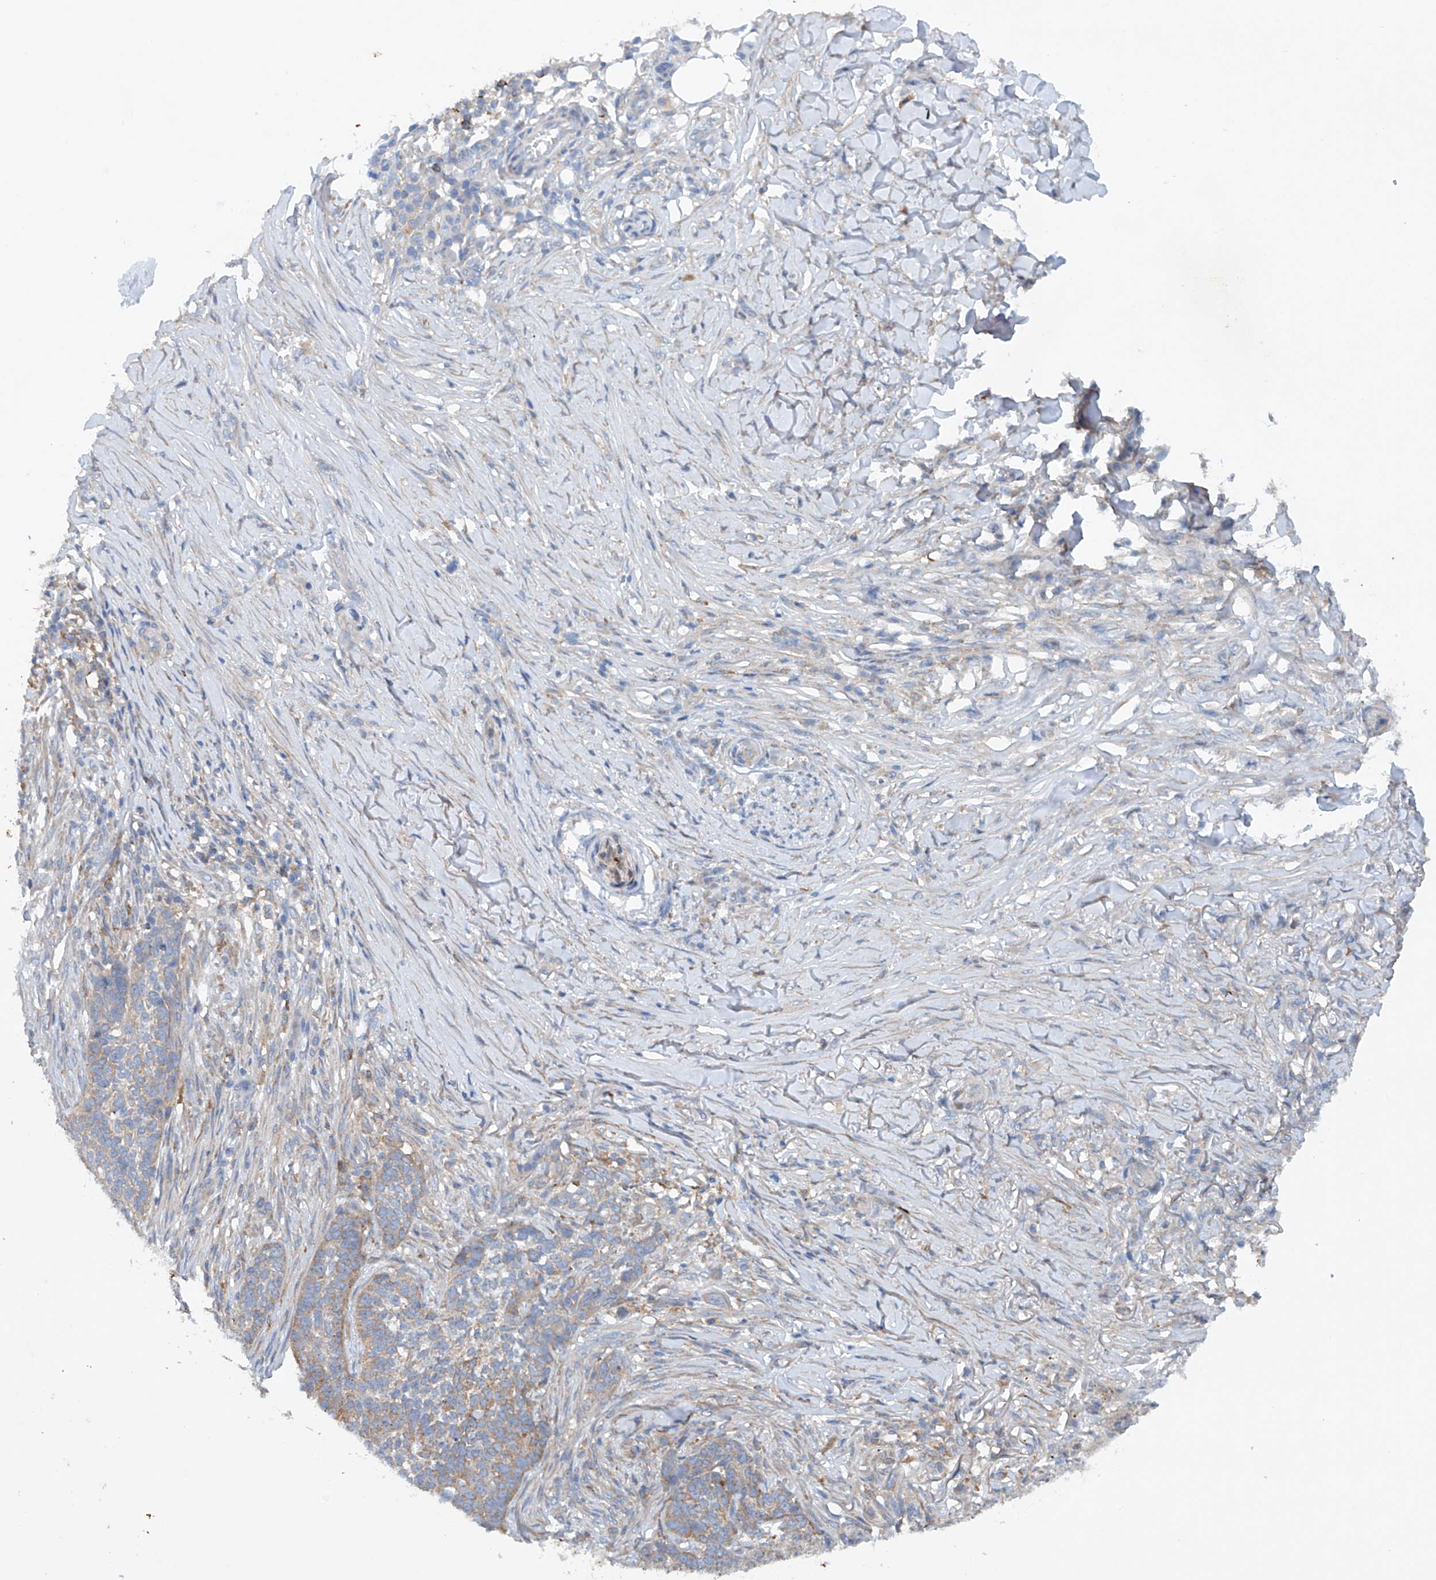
{"staining": {"intensity": "moderate", "quantity": "25%-75%", "location": "cytoplasmic/membranous"}, "tissue": "skin cancer", "cell_type": "Tumor cells", "image_type": "cancer", "snomed": [{"axis": "morphology", "description": "Basal cell carcinoma"}, {"axis": "topography", "description": "Skin"}], "caption": "Moderate cytoplasmic/membranous staining for a protein is seen in approximately 25%-75% of tumor cells of skin cancer using immunohistochemistry.", "gene": "CEP85L", "patient": {"sex": "male", "age": 85}}